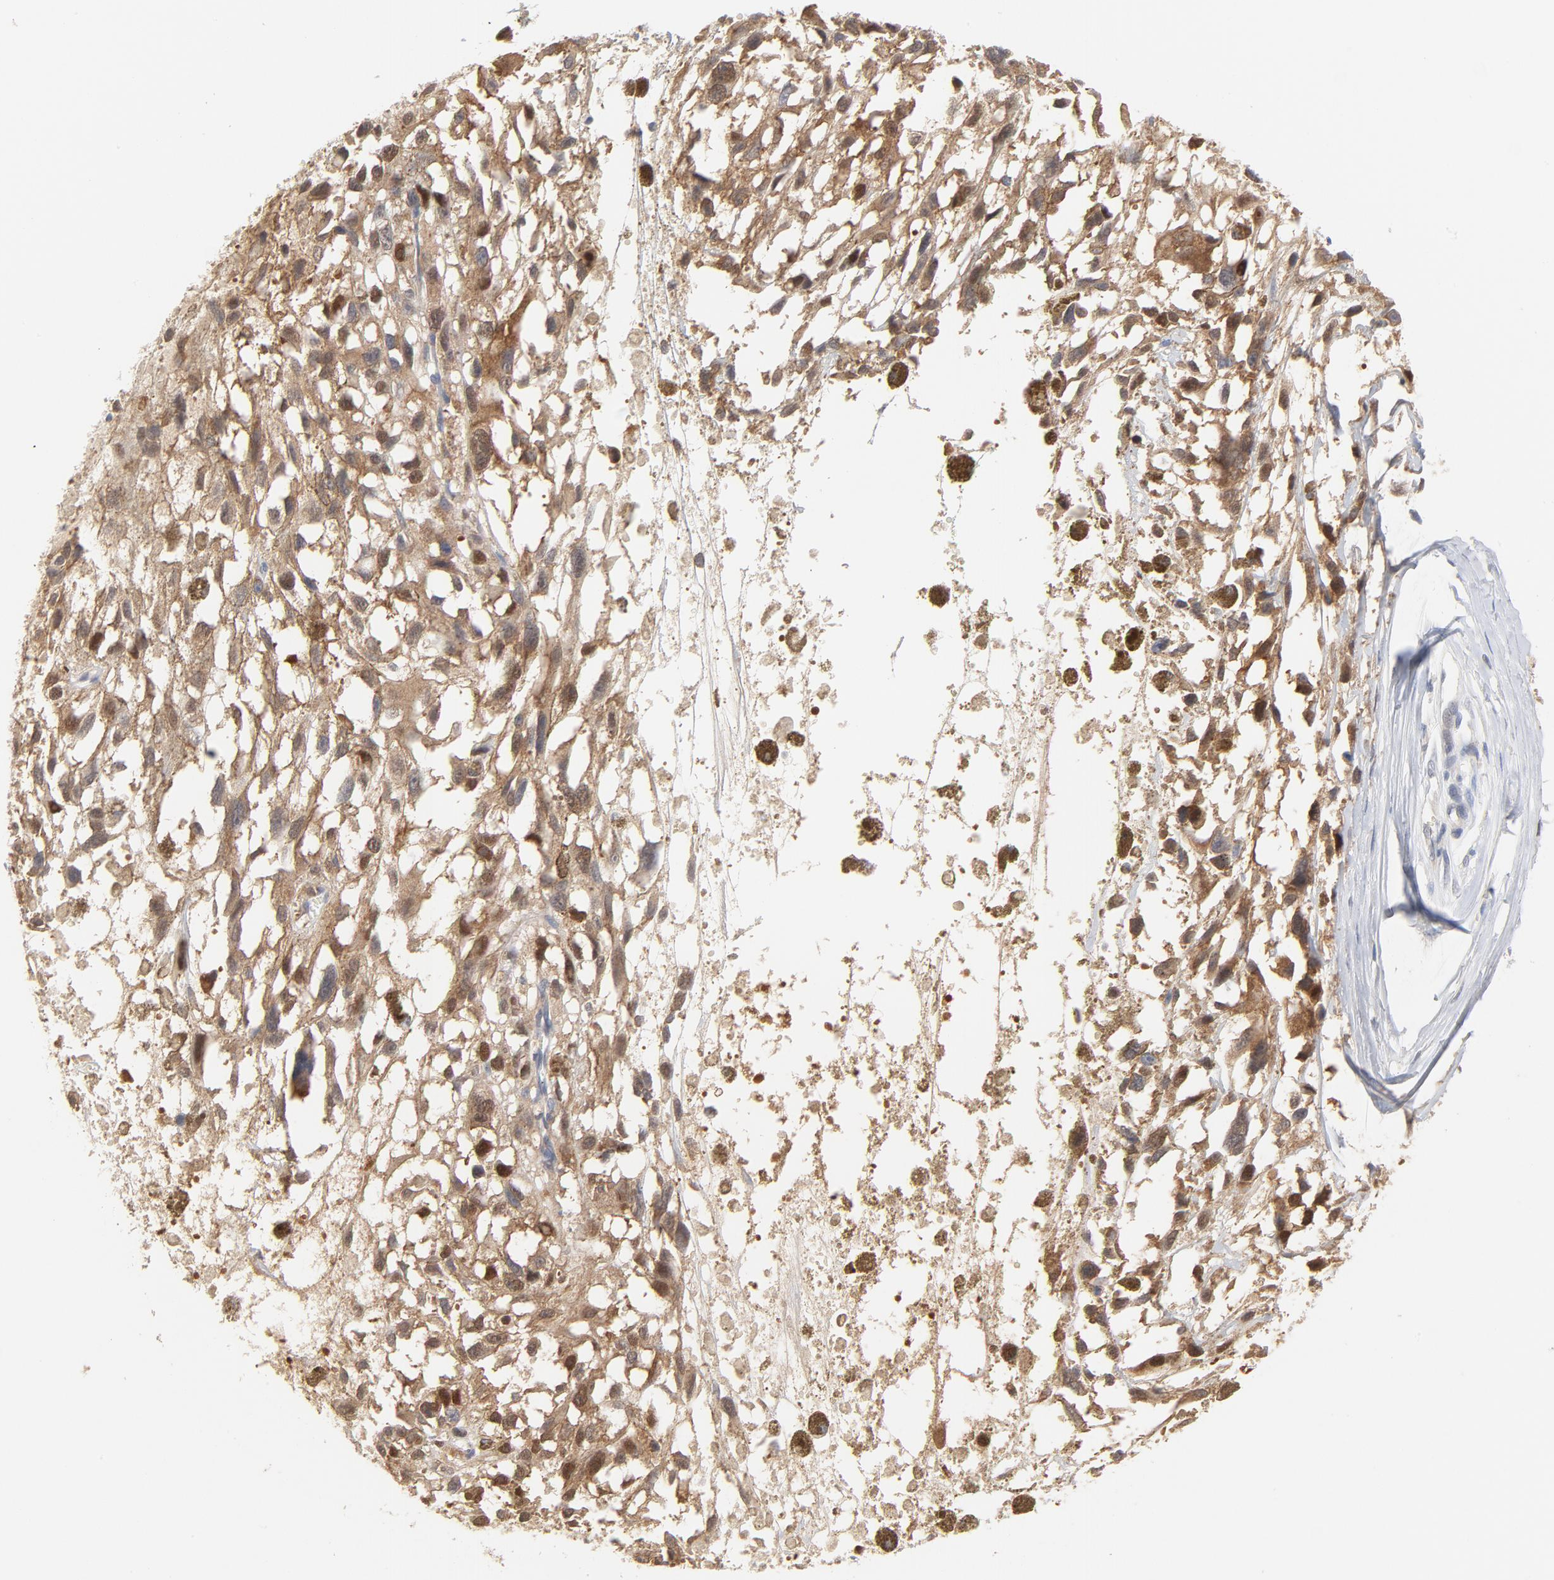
{"staining": {"intensity": "weak", "quantity": ">75%", "location": "cytoplasmic/membranous"}, "tissue": "melanoma", "cell_type": "Tumor cells", "image_type": "cancer", "snomed": [{"axis": "morphology", "description": "Malignant melanoma, Metastatic site"}, {"axis": "topography", "description": "Lymph node"}], "caption": "The histopathology image displays immunohistochemical staining of melanoma. There is weak cytoplasmic/membranous staining is identified in about >75% of tumor cells. Ihc stains the protein in brown and the nuclei are stained blue.", "gene": "UBL4A", "patient": {"sex": "male", "age": 59}}